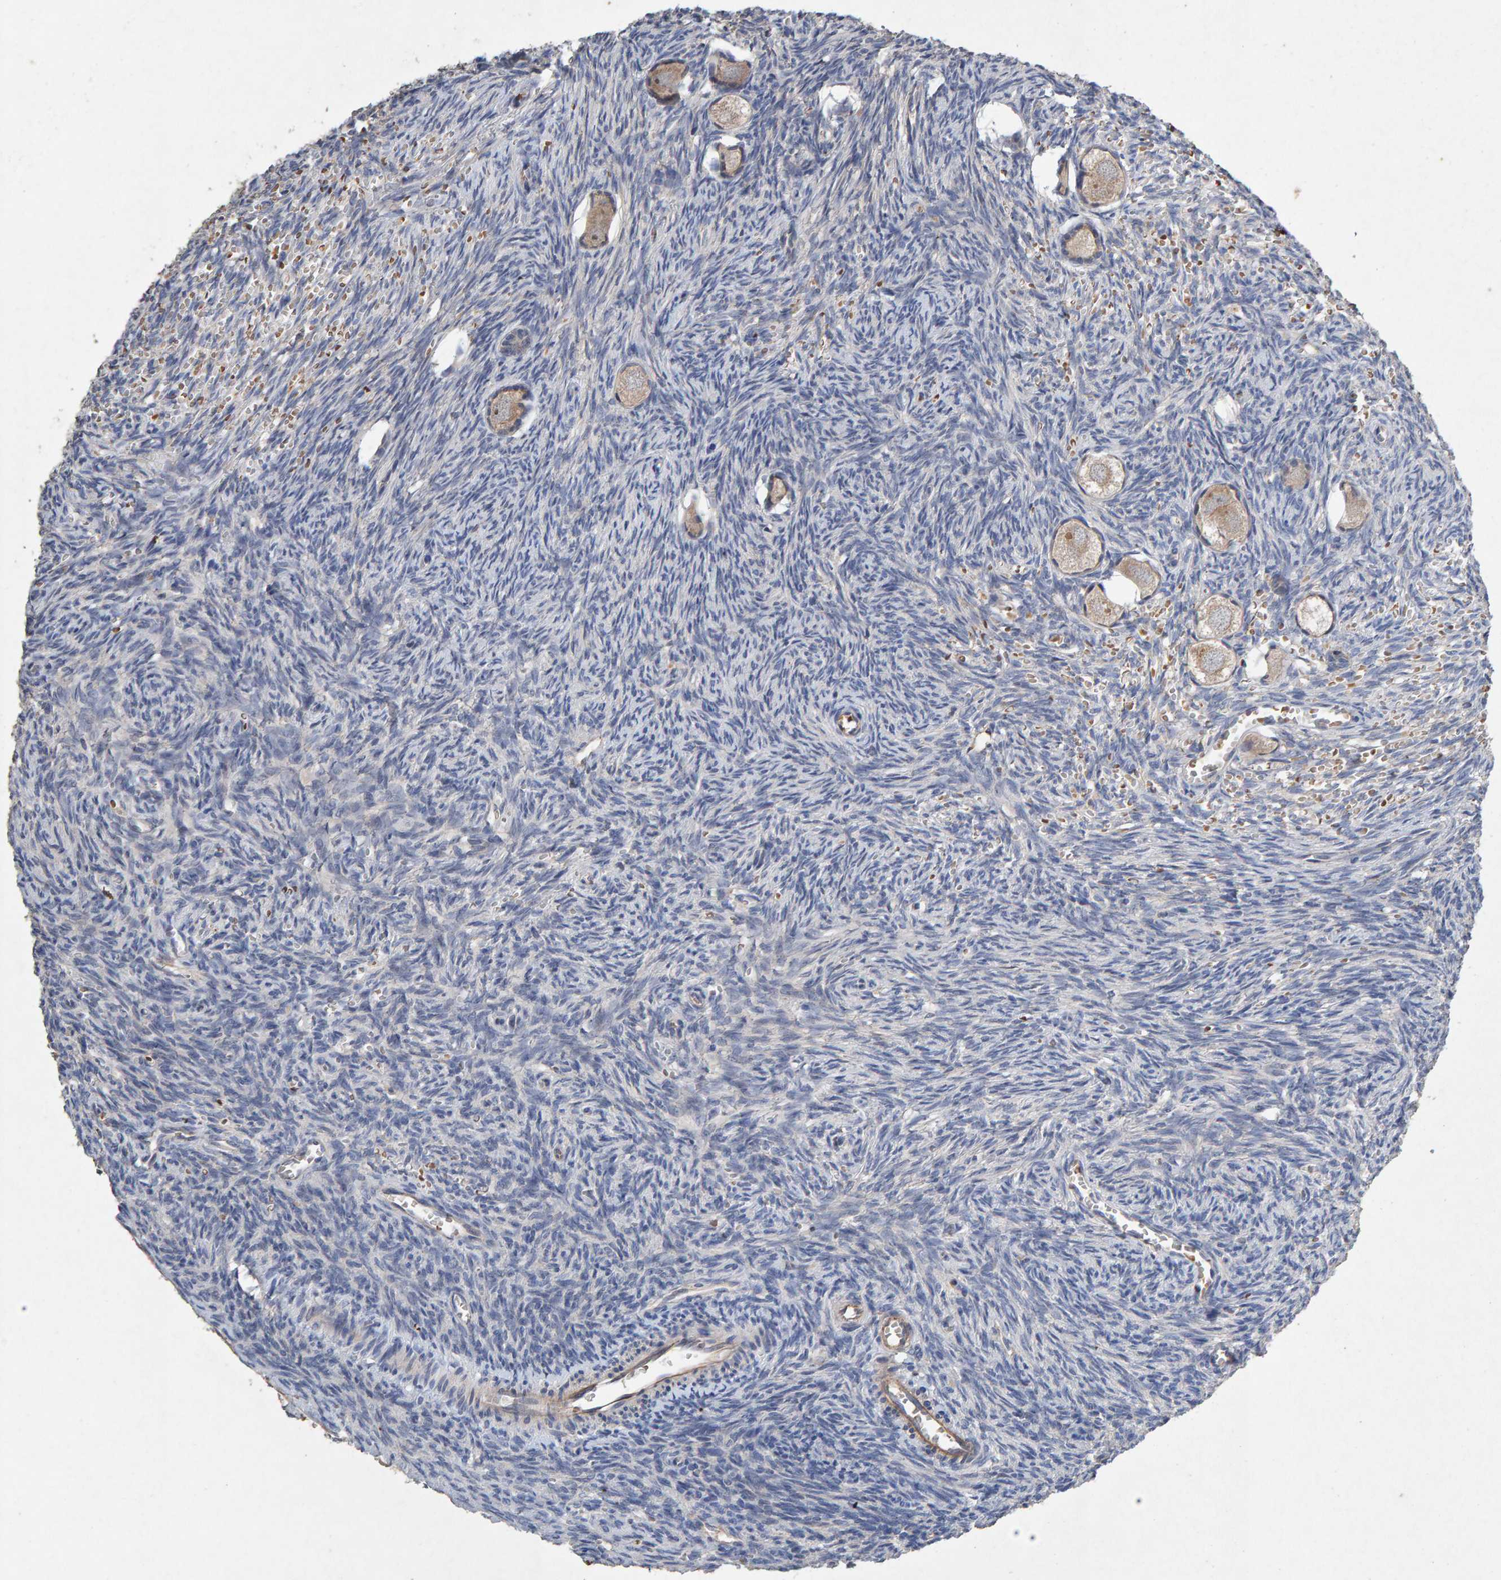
{"staining": {"intensity": "weak", "quantity": ">75%", "location": "cytoplasmic/membranous"}, "tissue": "ovary", "cell_type": "Follicle cells", "image_type": "normal", "snomed": [{"axis": "morphology", "description": "Normal tissue, NOS"}, {"axis": "topography", "description": "Ovary"}], "caption": "IHC of unremarkable human ovary displays low levels of weak cytoplasmic/membranous staining in approximately >75% of follicle cells. Nuclei are stained in blue.", "gene": "EFR3A", "patient": {"sex": "female", "age": 27}}